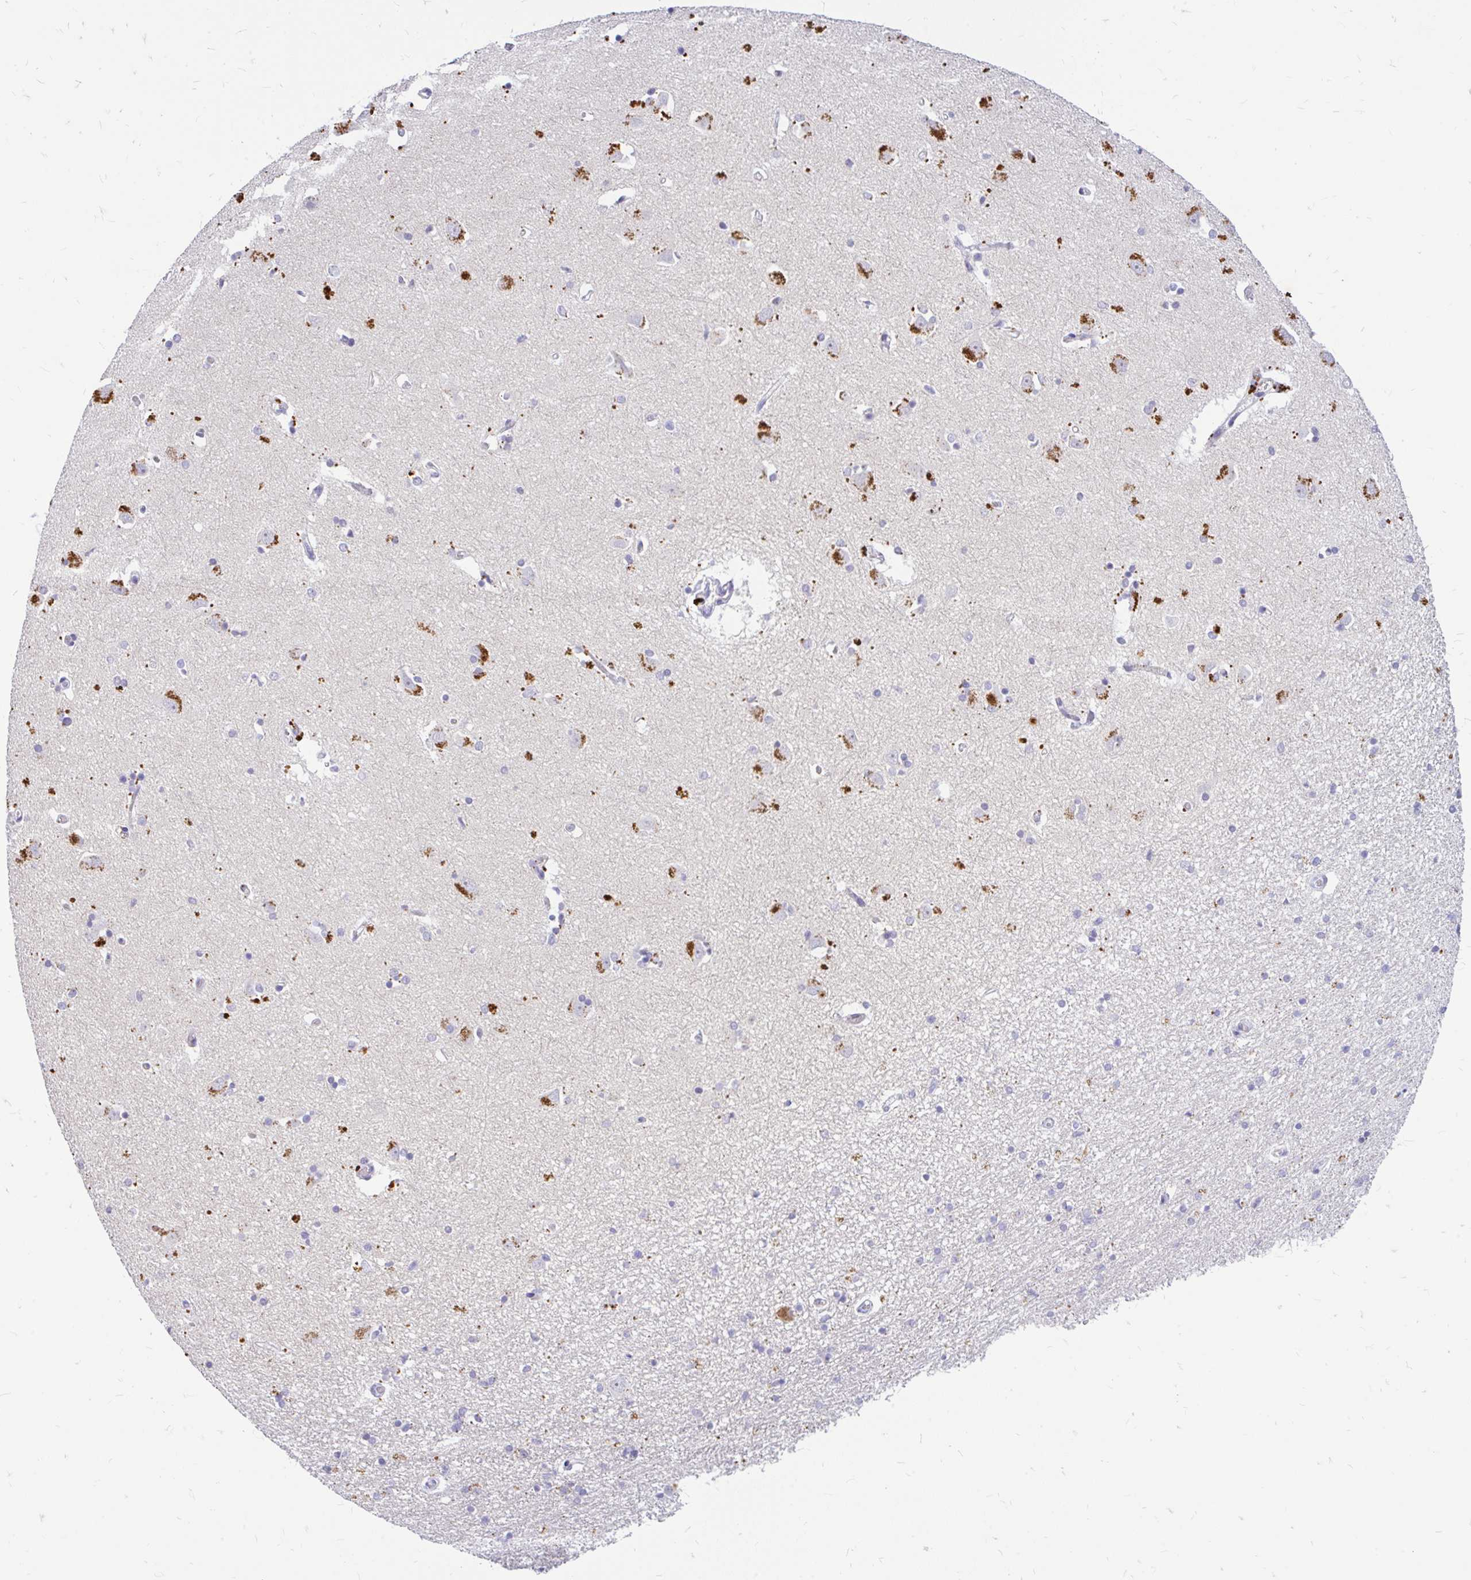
{"staining": {"intensity": "negative", "quantity": "none", "location": "none"}, "tissue": "caudate", "cell_type": "Glial cells", "image_type": "normal", "snomed": [{"axis": "morphology", "description": "Normal tissue, NOS"}, {"axis": "topography", "description": "Lateral ventricle wall"}, {"axis": "topography", "description": "Hippocampus"}], "caption": "Immunohistochemistry of normal human caudate displays no staining in glial cells.", "gene": "MAP1LC3A", "patient": {"sex": "female", "age": 63}}